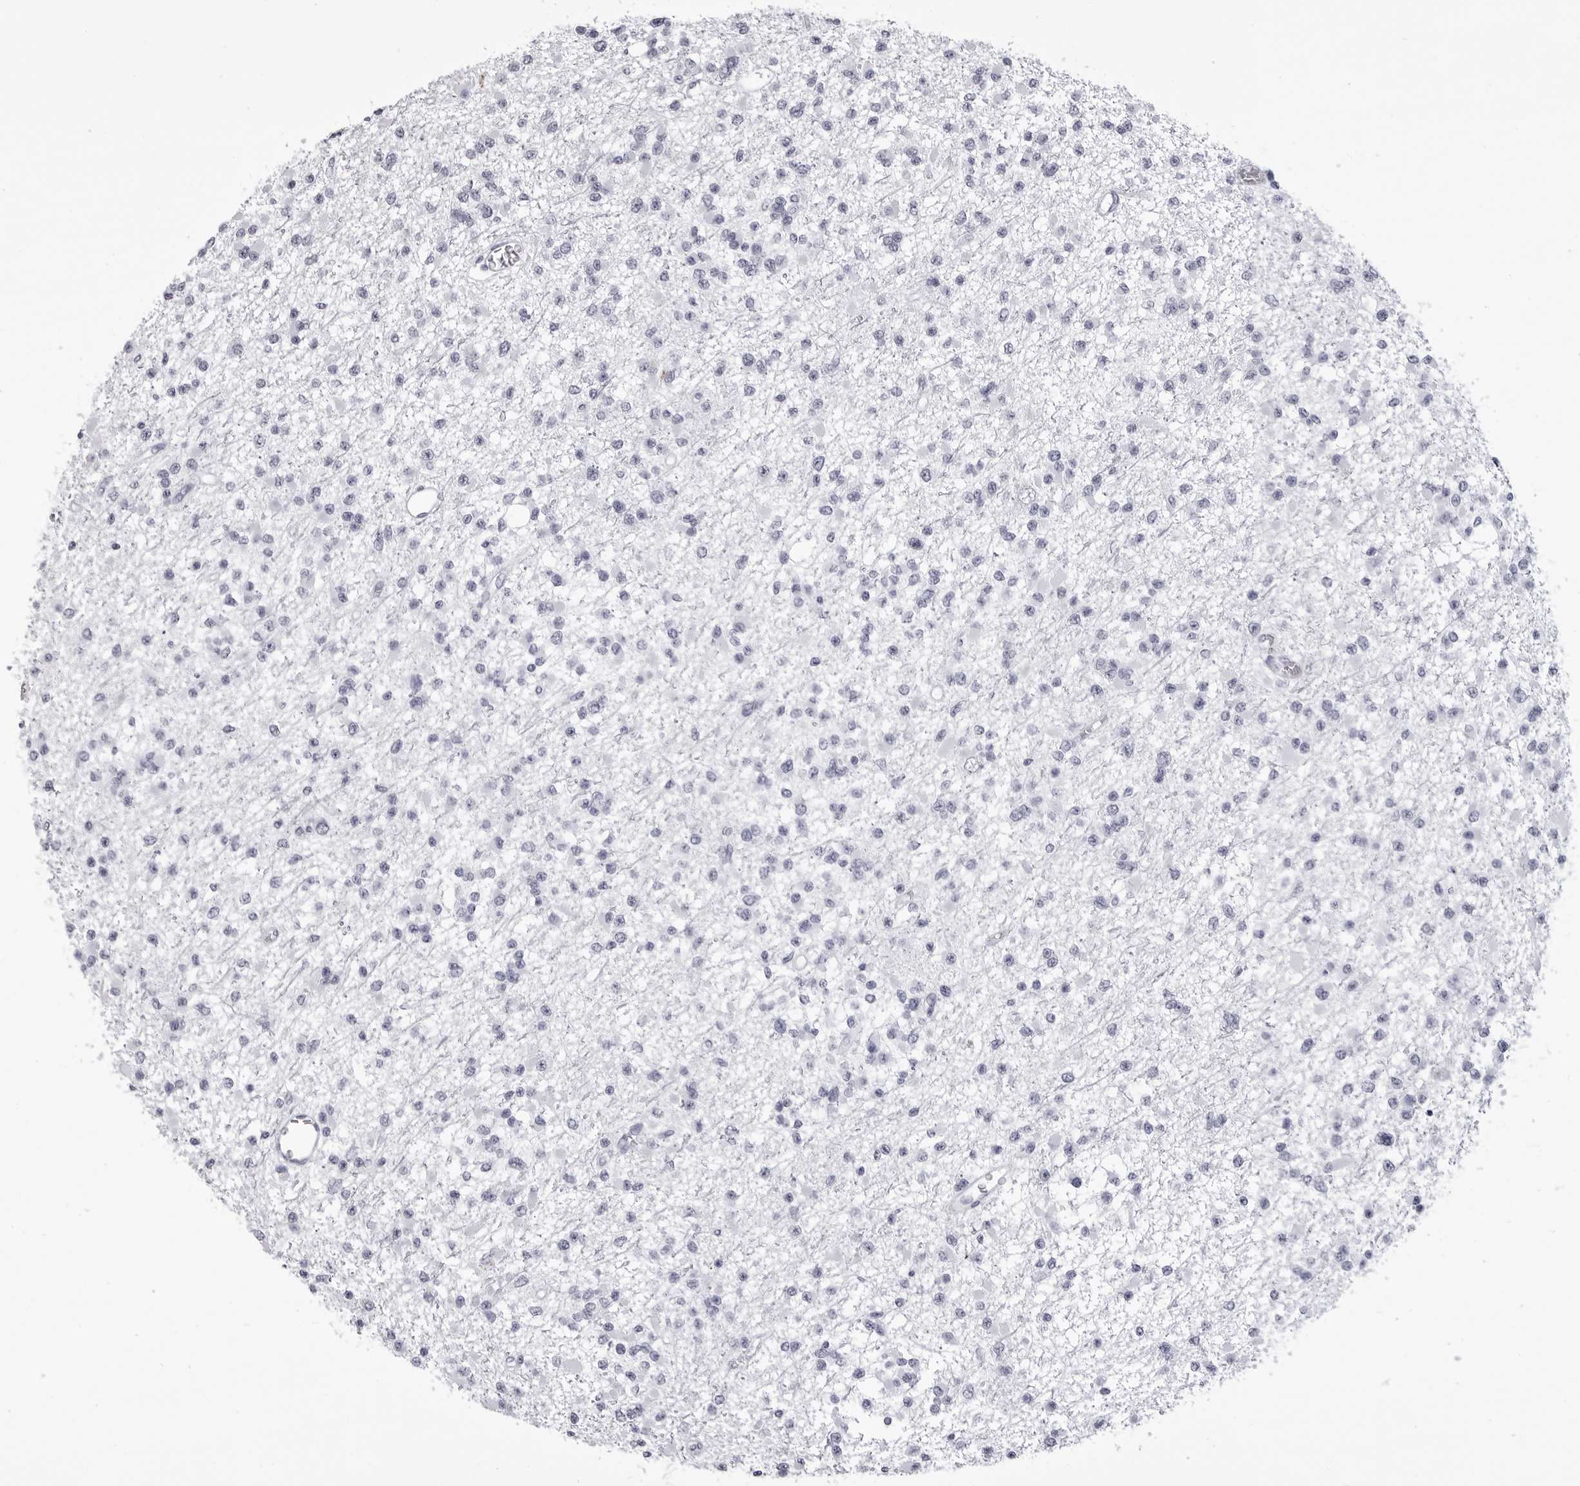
{"staining": {"intensity": "negative", "quantity": "none", "location": "none"}, "tissue": "glioma", "cell_type": "Tumor cells", "image_type": "cancer", "snomed": [{"axis": "morphology", "description": "Glioma, malignant, Low grade"}, {"axis": "topography", "description": "Brain"}], "caption": "Micrograph shows no protein positivity in tumor cells of glioma tissue.", "gene": "LGALS4", "patient": {"sex": "female", "age": 22}}